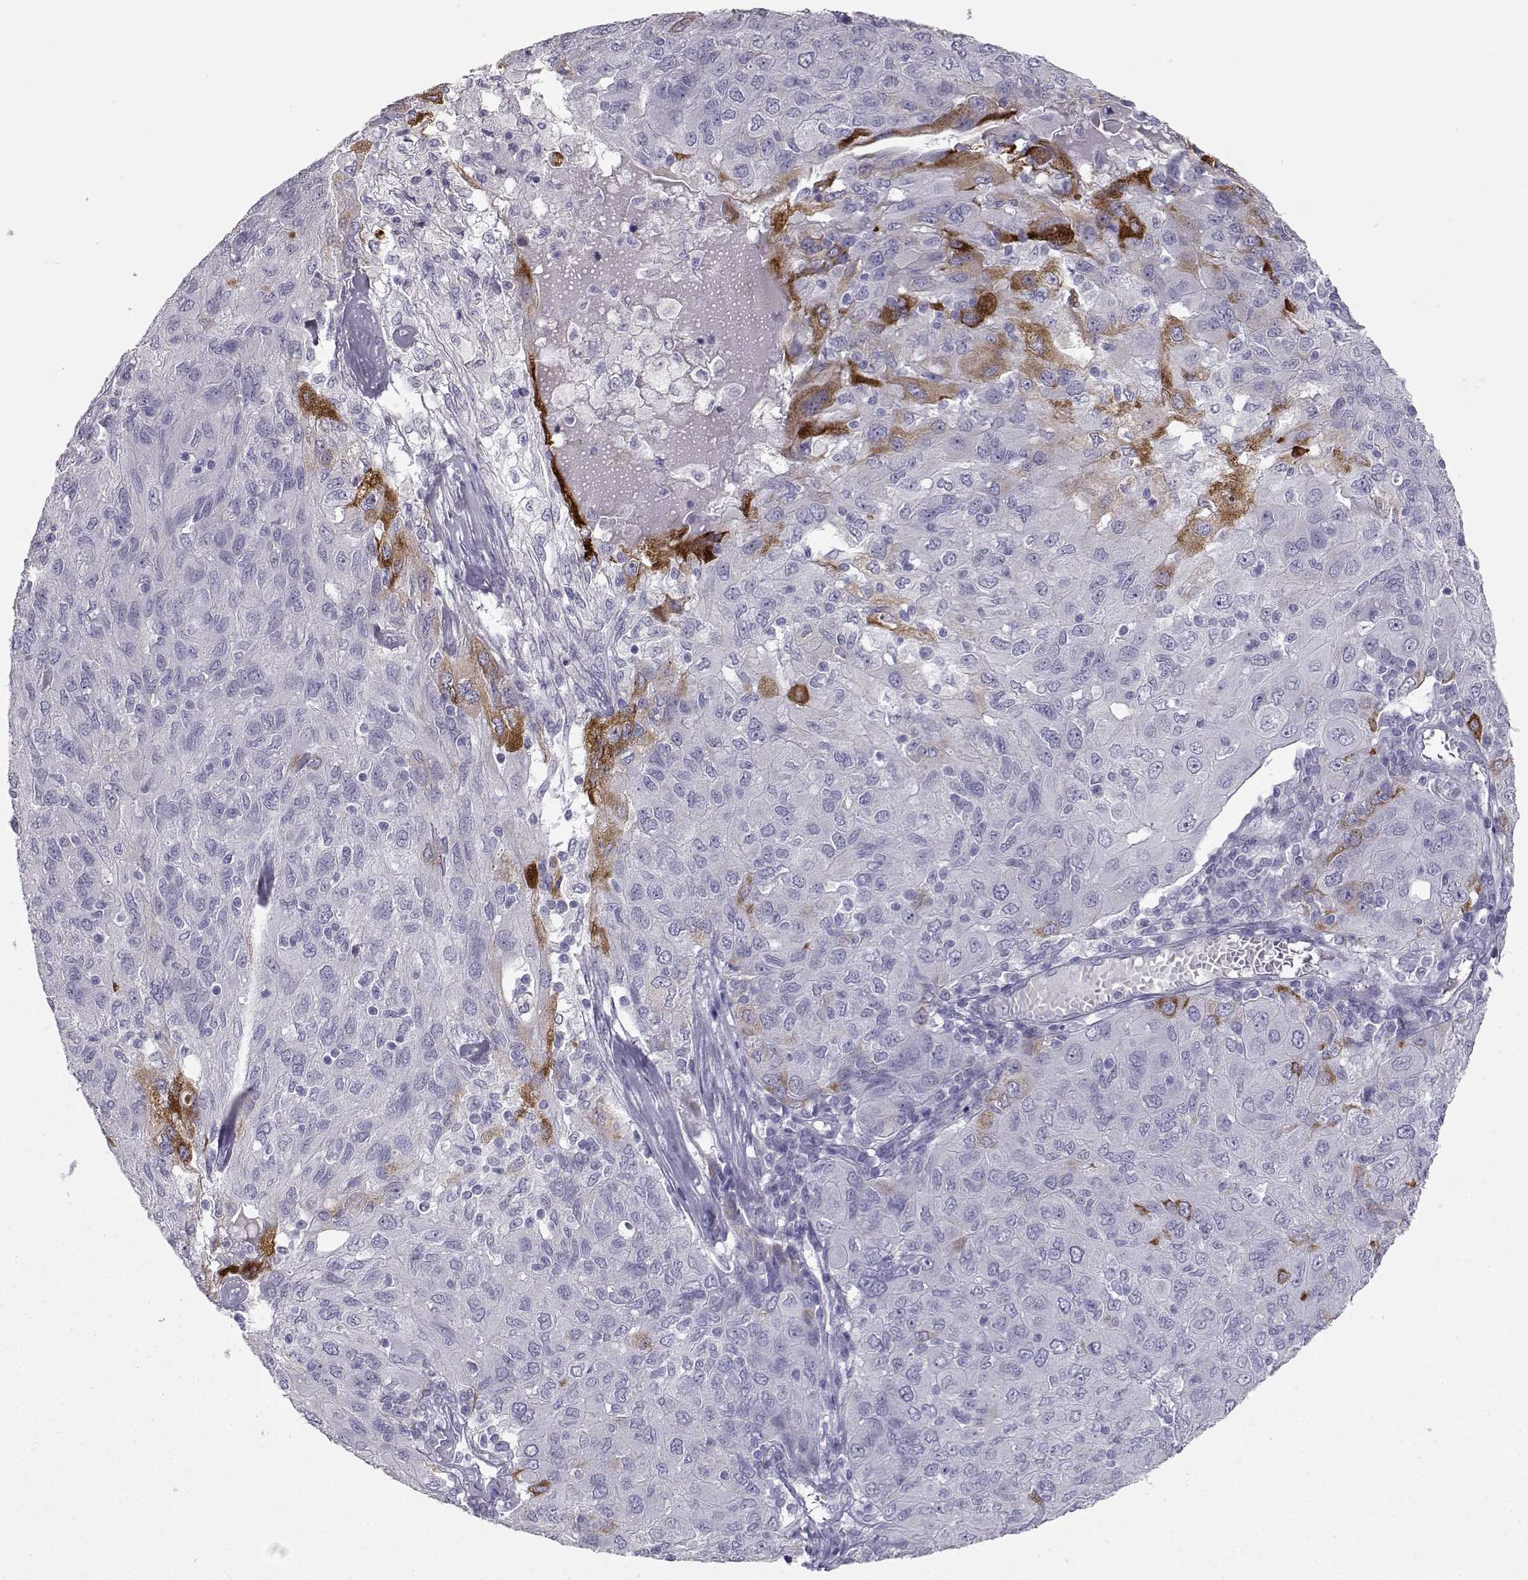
{"staining": {"intensity": "moderate", "quantity": "<25%", "location": "cytoplasmic/membranous"}, "tissue": "ovarian cancer", "cell_type": "Tumor cells", "image_type": "cancer", "snomed": [{"axis": "morphology", "description": "Carcinoma, endometroid"}, {"axis": "topography", "description": "Ovary"}], "caption": "Immunohistochemical staining of ovarian cancer demonstrates moderate cytoplasmic/membranous protein expression in approximately <25% of tumor cells.", "gene": "LAMB3", "patient": {"sex": "female", "age": 50}}